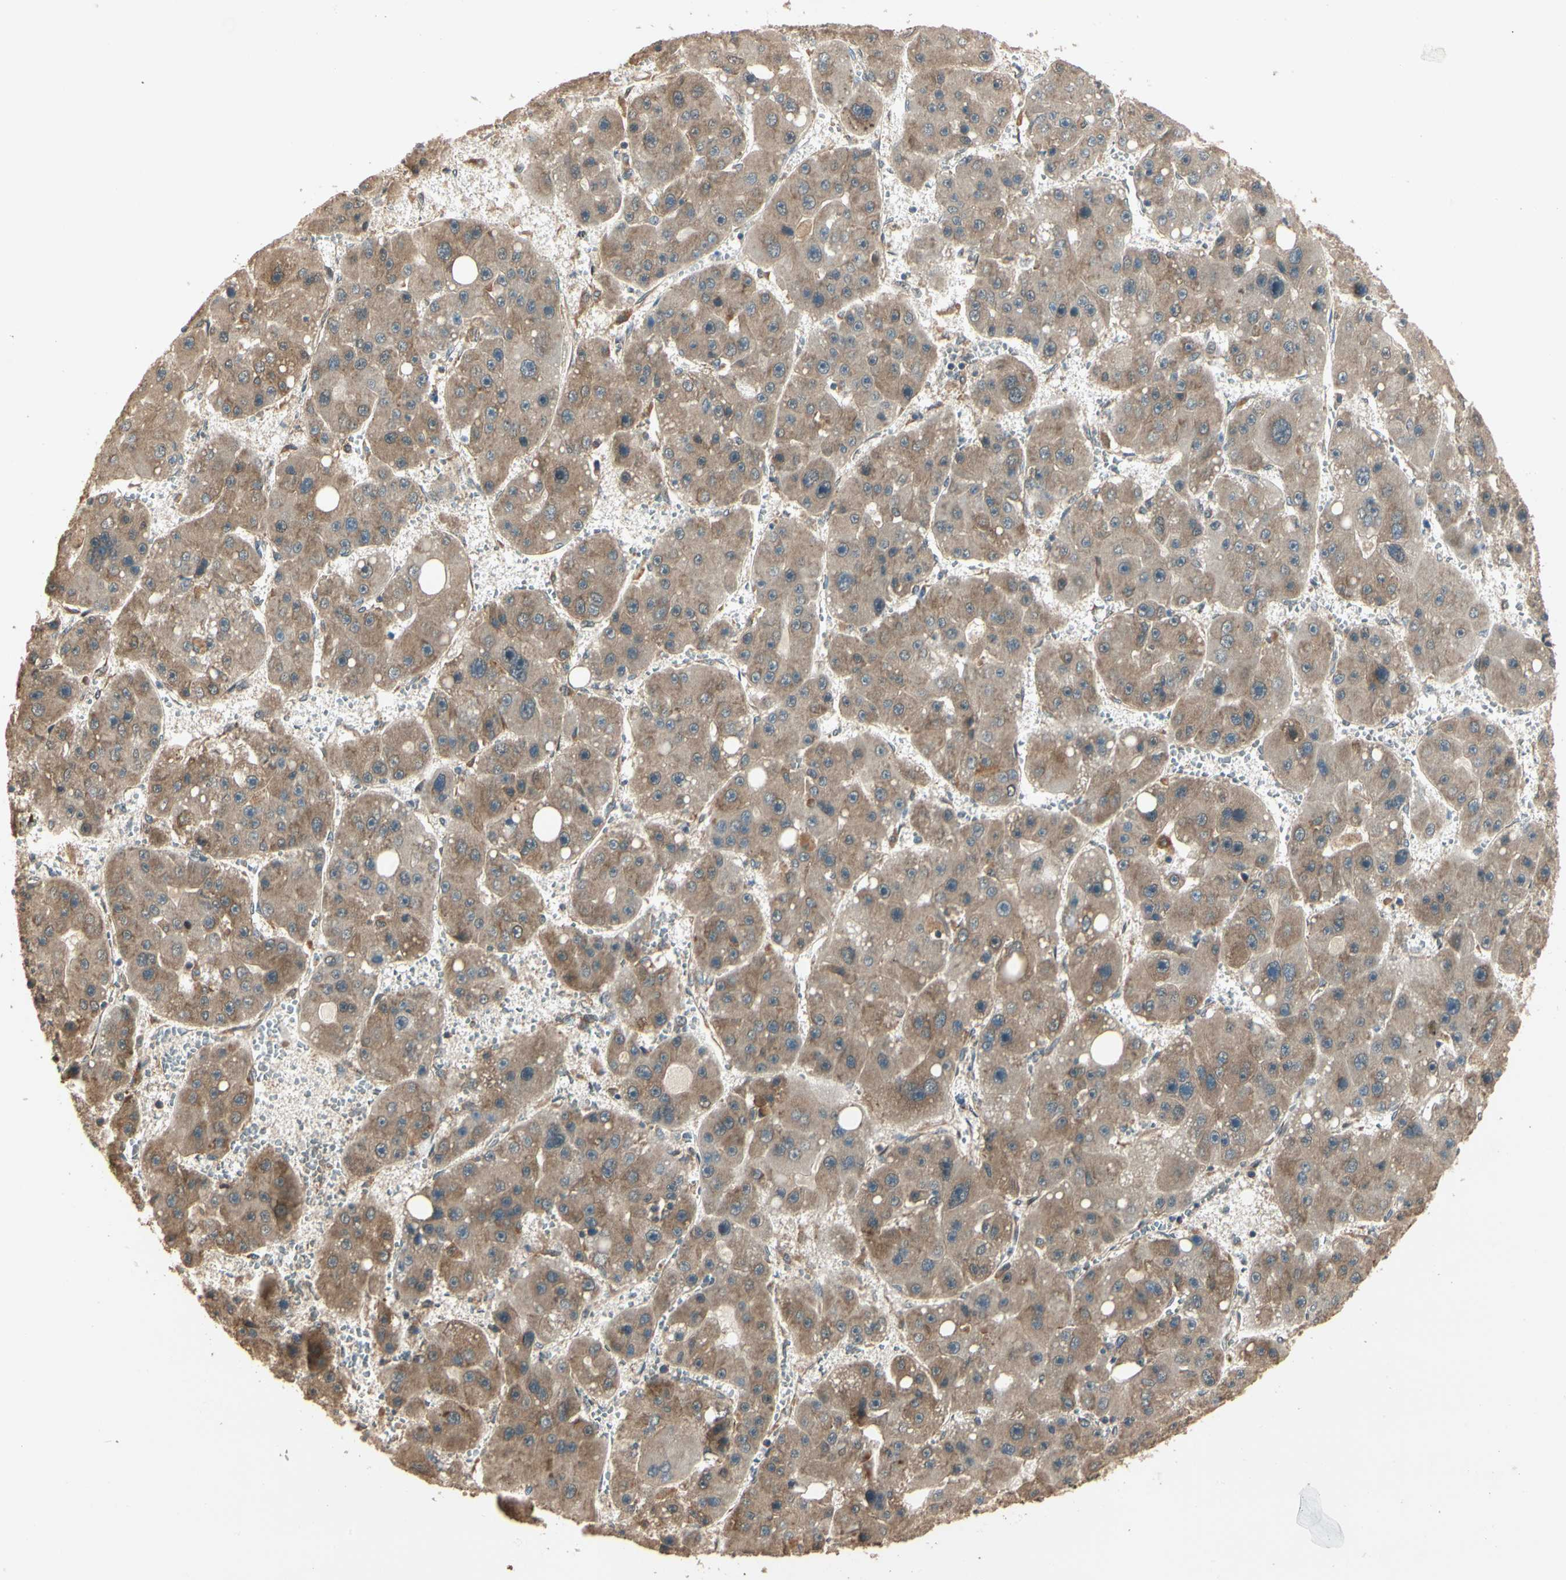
{"staining": {"intensity": "moderate", "quantity": ">75%", "location": "cytoplasmic/membranous"}, "tissue": "liver cancer", "cell_type": "Tumor cells", "image_type": "cancer", "snomed": [{"axis": "morphology", "description": "Carcinoma, Hepatocellular, NOS"}, {"axis": "topography", "description": "Liver"}], "caption": "There is medium levels of moderate cytoplasmic/membranous staining in tumor cells of liver cancer (hepatocellular carcinoma), as demonstrated by immunohistochemical staining (brown color).", "gene": "CCT7", "patient": {"sex": "female", "age": 61}}